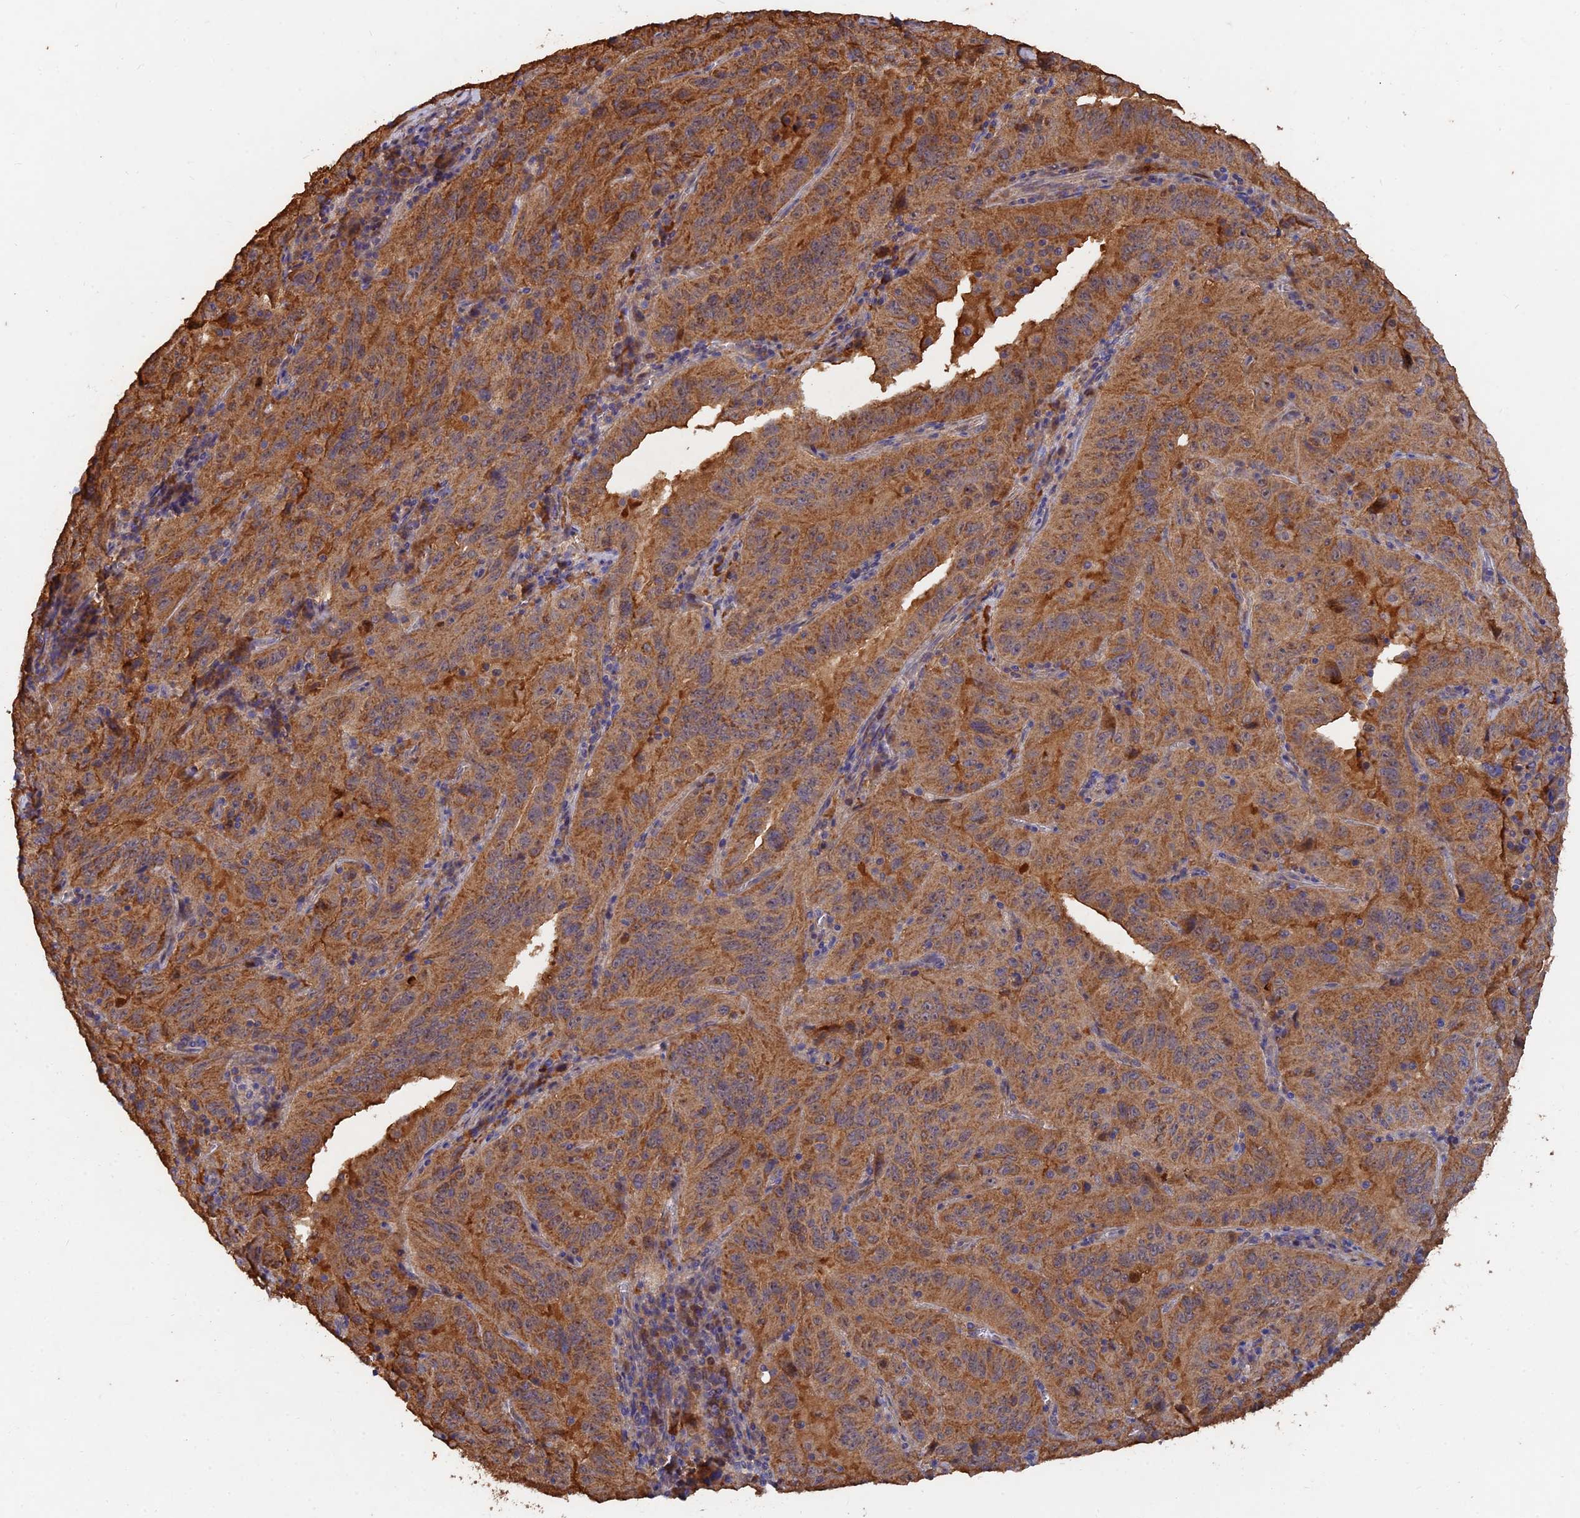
{"staining": {"intensity": "moderate", "quantity": ">75%", "location": "cytoplasmic/membranous"}, "tissue": "pancreatic cancer", "cell_type": "Tumor cells", "image_type": "cancer", "snomed": [{"axis": "morphology", "description": "Adenocarcinoma, NOS"}, {"axis": "topography", "description": "Pancreas"}], "caption": "Immunohistochemistry (IHC) staining of pancreatic adenocarcinoma, which displays medium levels of moderate cytoplasmic/membranous staining in approximately >75% of tumor cells indicating moderate cytoplasmic/membranous protein staining. The staining was performed using DAB (3,3'-diaminobenzidine) (brown) for protein detection and nuclei were counterstained in hematoxylin (blue).", "gene": "SLC38A11", "patient": {"sex": "male", "age": 63}}